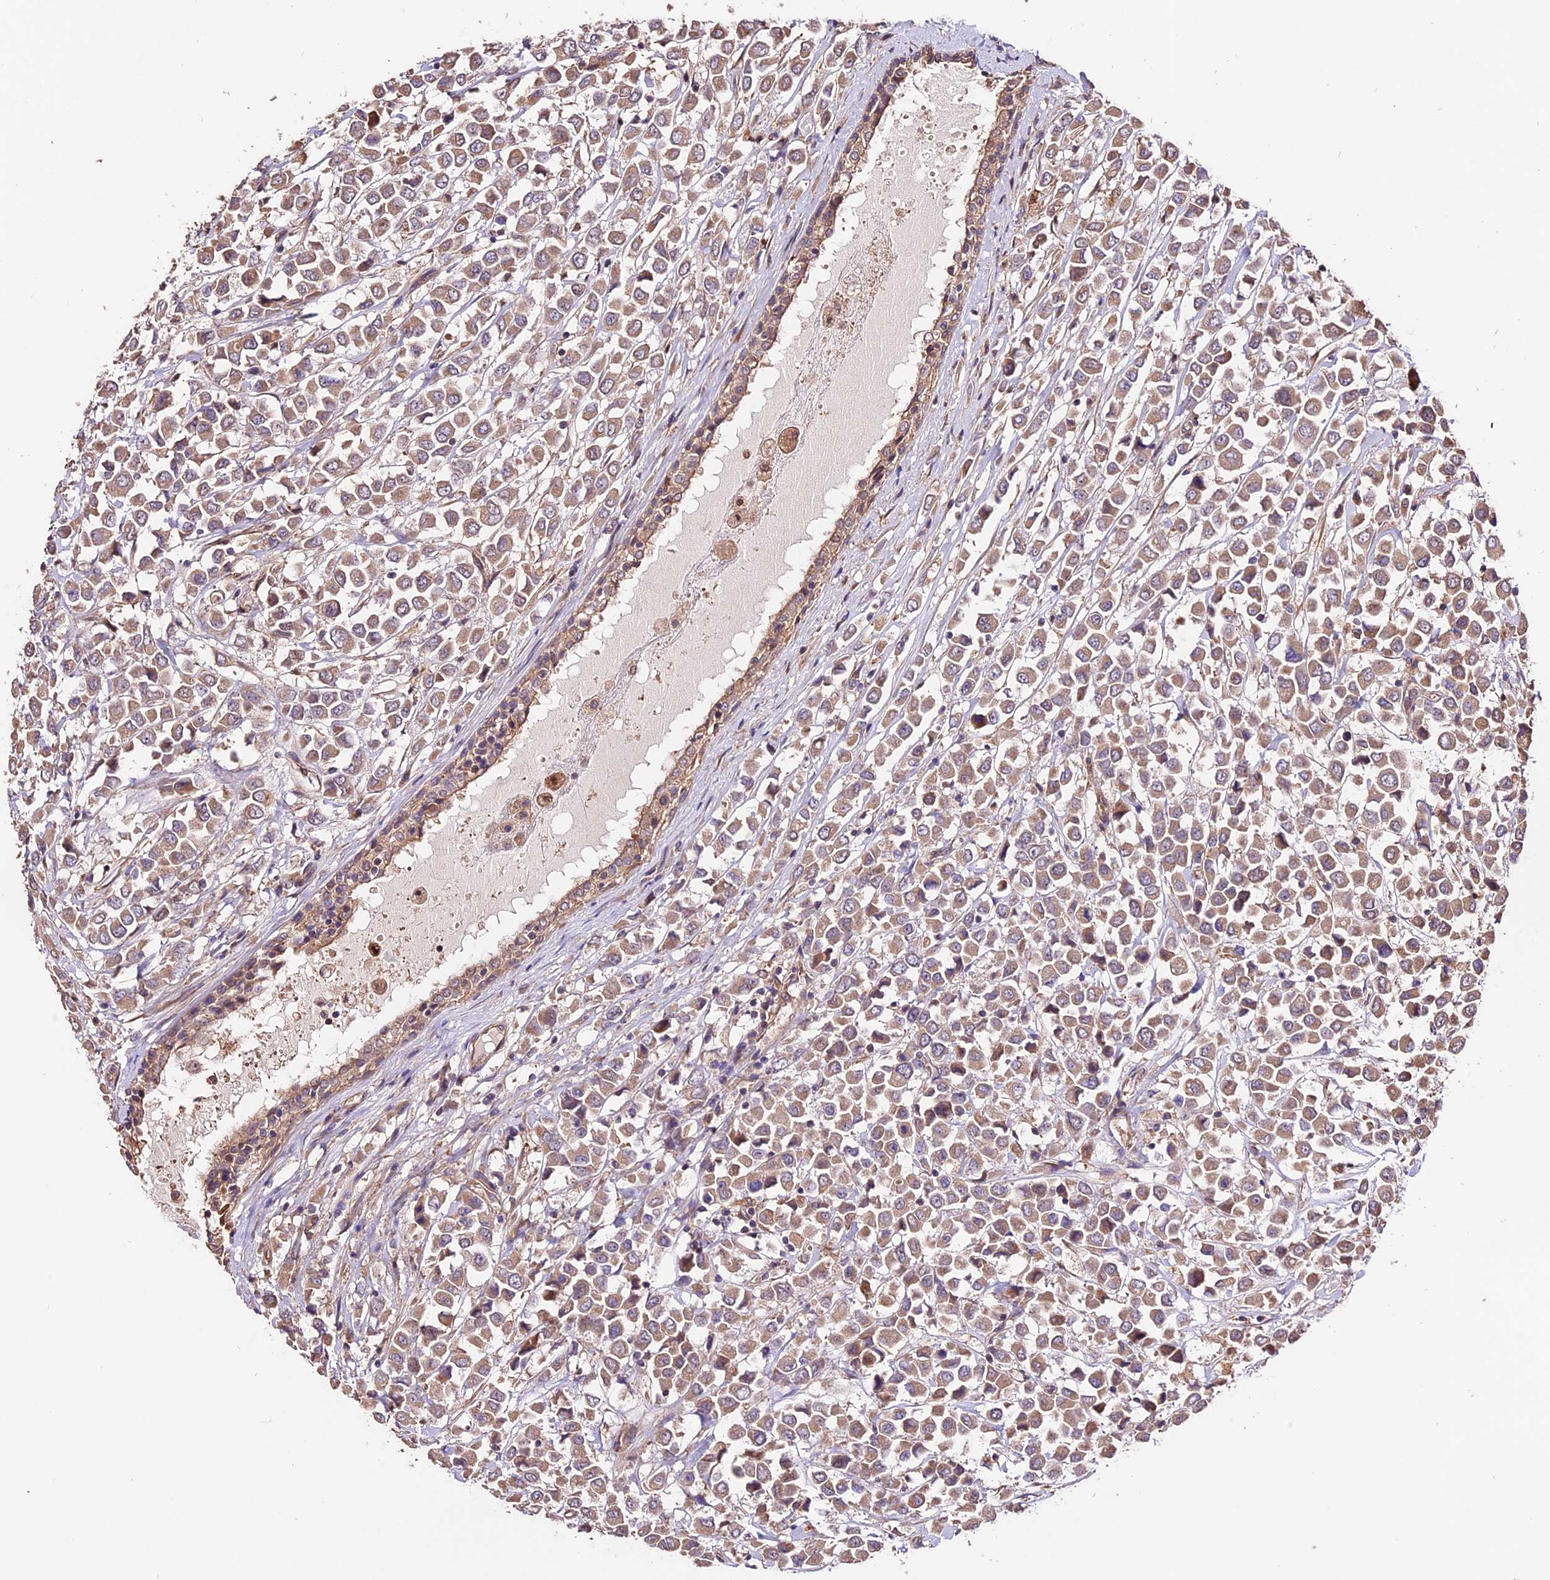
{"staining": {"intensity": "moderate", "quantity": ">75%", "location": "cytoplasmic/membranous"}, "tissue": "breast cancer", "cell_type": "Tumor cells", "image_type": "cancer", "snomed": [{"axis": "morphology", "description": "Duct carcinoma"}, {"axis": "topography", "description": "Breast"}], "caption": "This is an image of immunohistochemistry (IHC) staining of invasive ductal carcinoma (breast), which shows moderate staining in the cytoplasmic/membranous of tumor cells.", "gene": "CES3", "patient": {"sex": "female", "age": 61}}